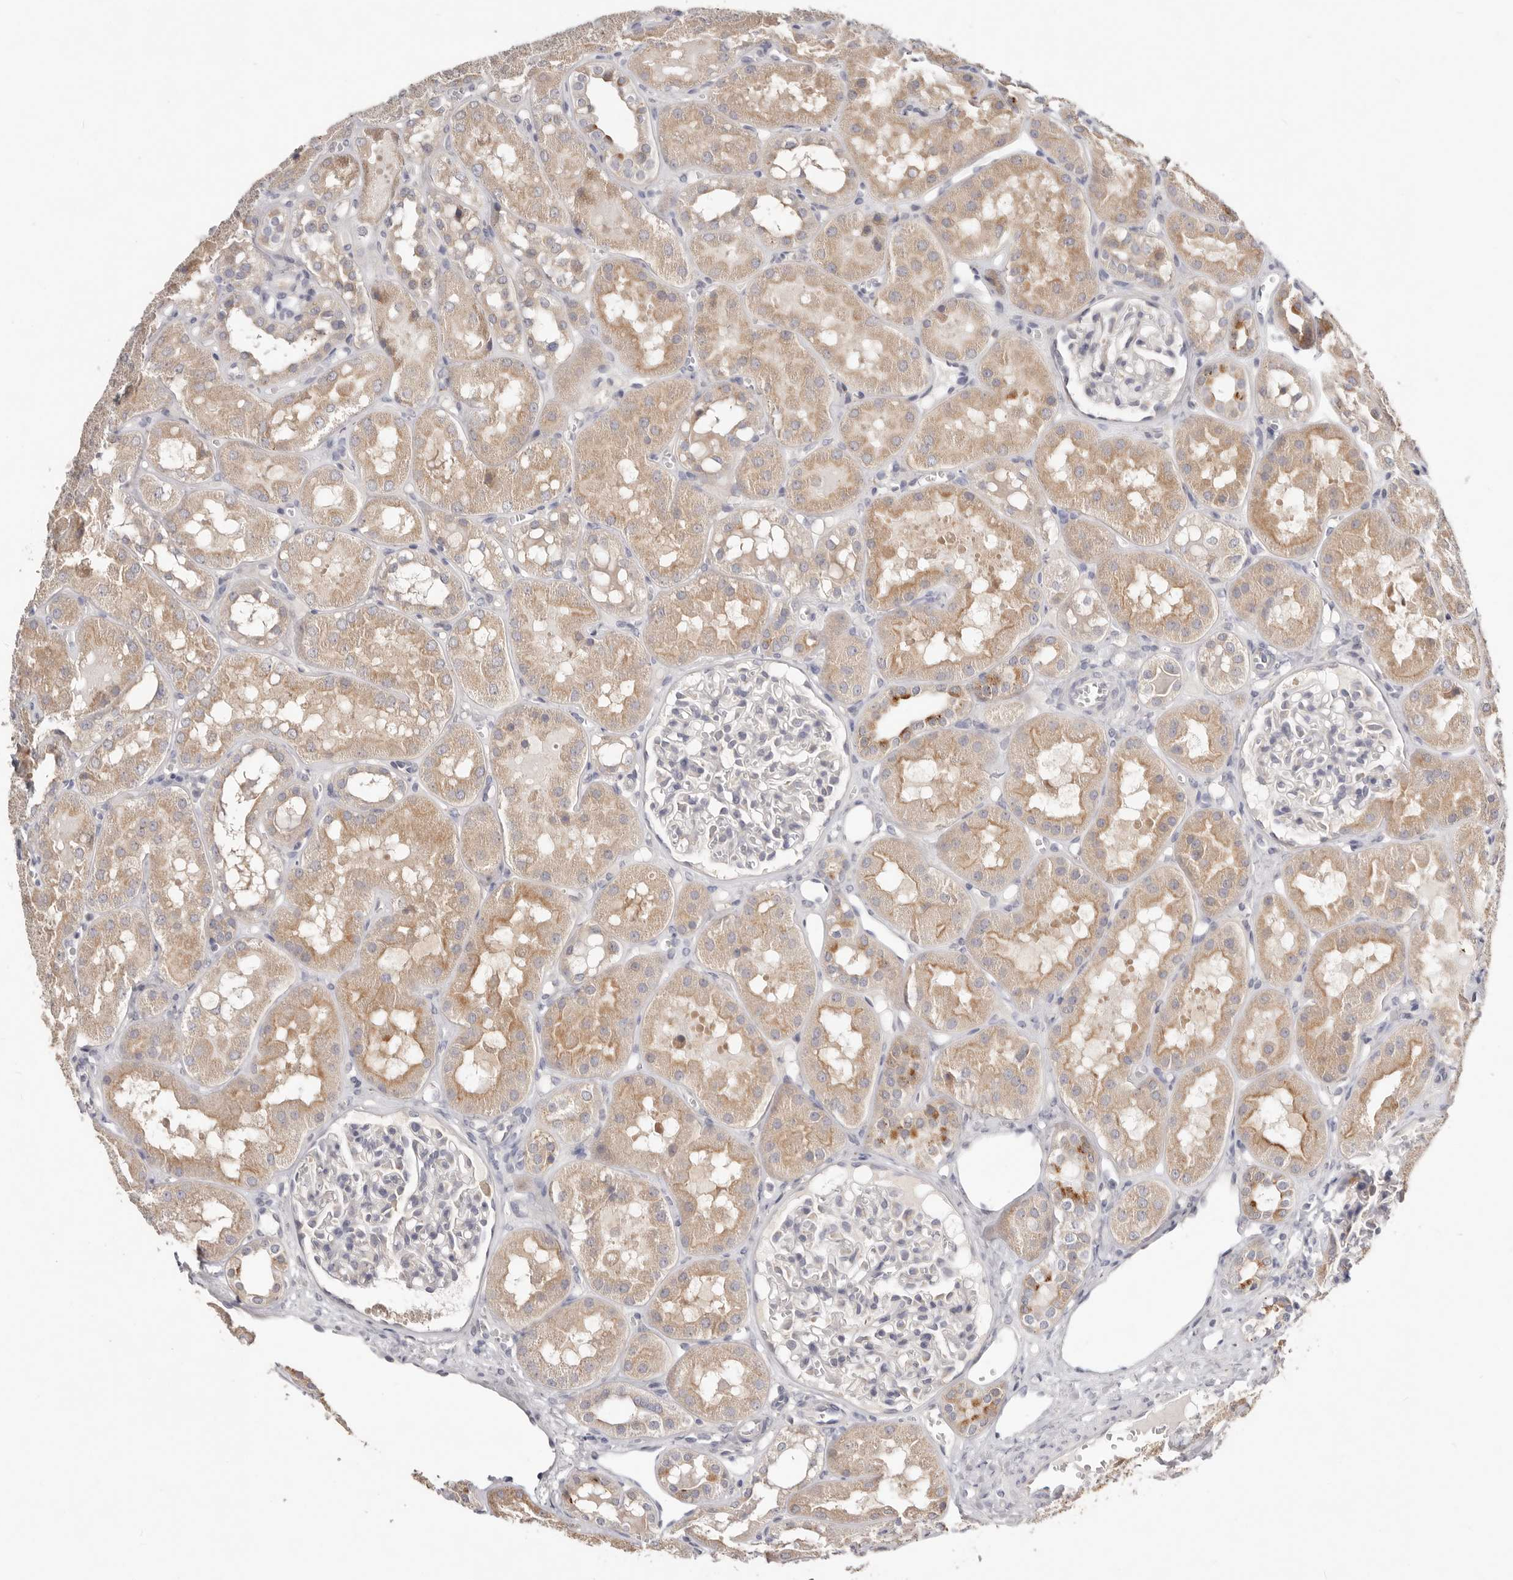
{"staining": {"intensity": "negative", "quantity": "none", "location": "none"}, "tissue": "kidney", "cell_type": "Cells in glomeruli", "image_type": "normal", "snomed": [{"axis": "morphology", "description": "Normal tissue, NOS"}, {"axis": "topography", "description": "Kidney"}], "caption": "This is an IHC micrograph of benign kidney. There is no expression in cells in glomeruli.", "gene": "WDR77", "patient": {"sex": "male", "age": 16}}